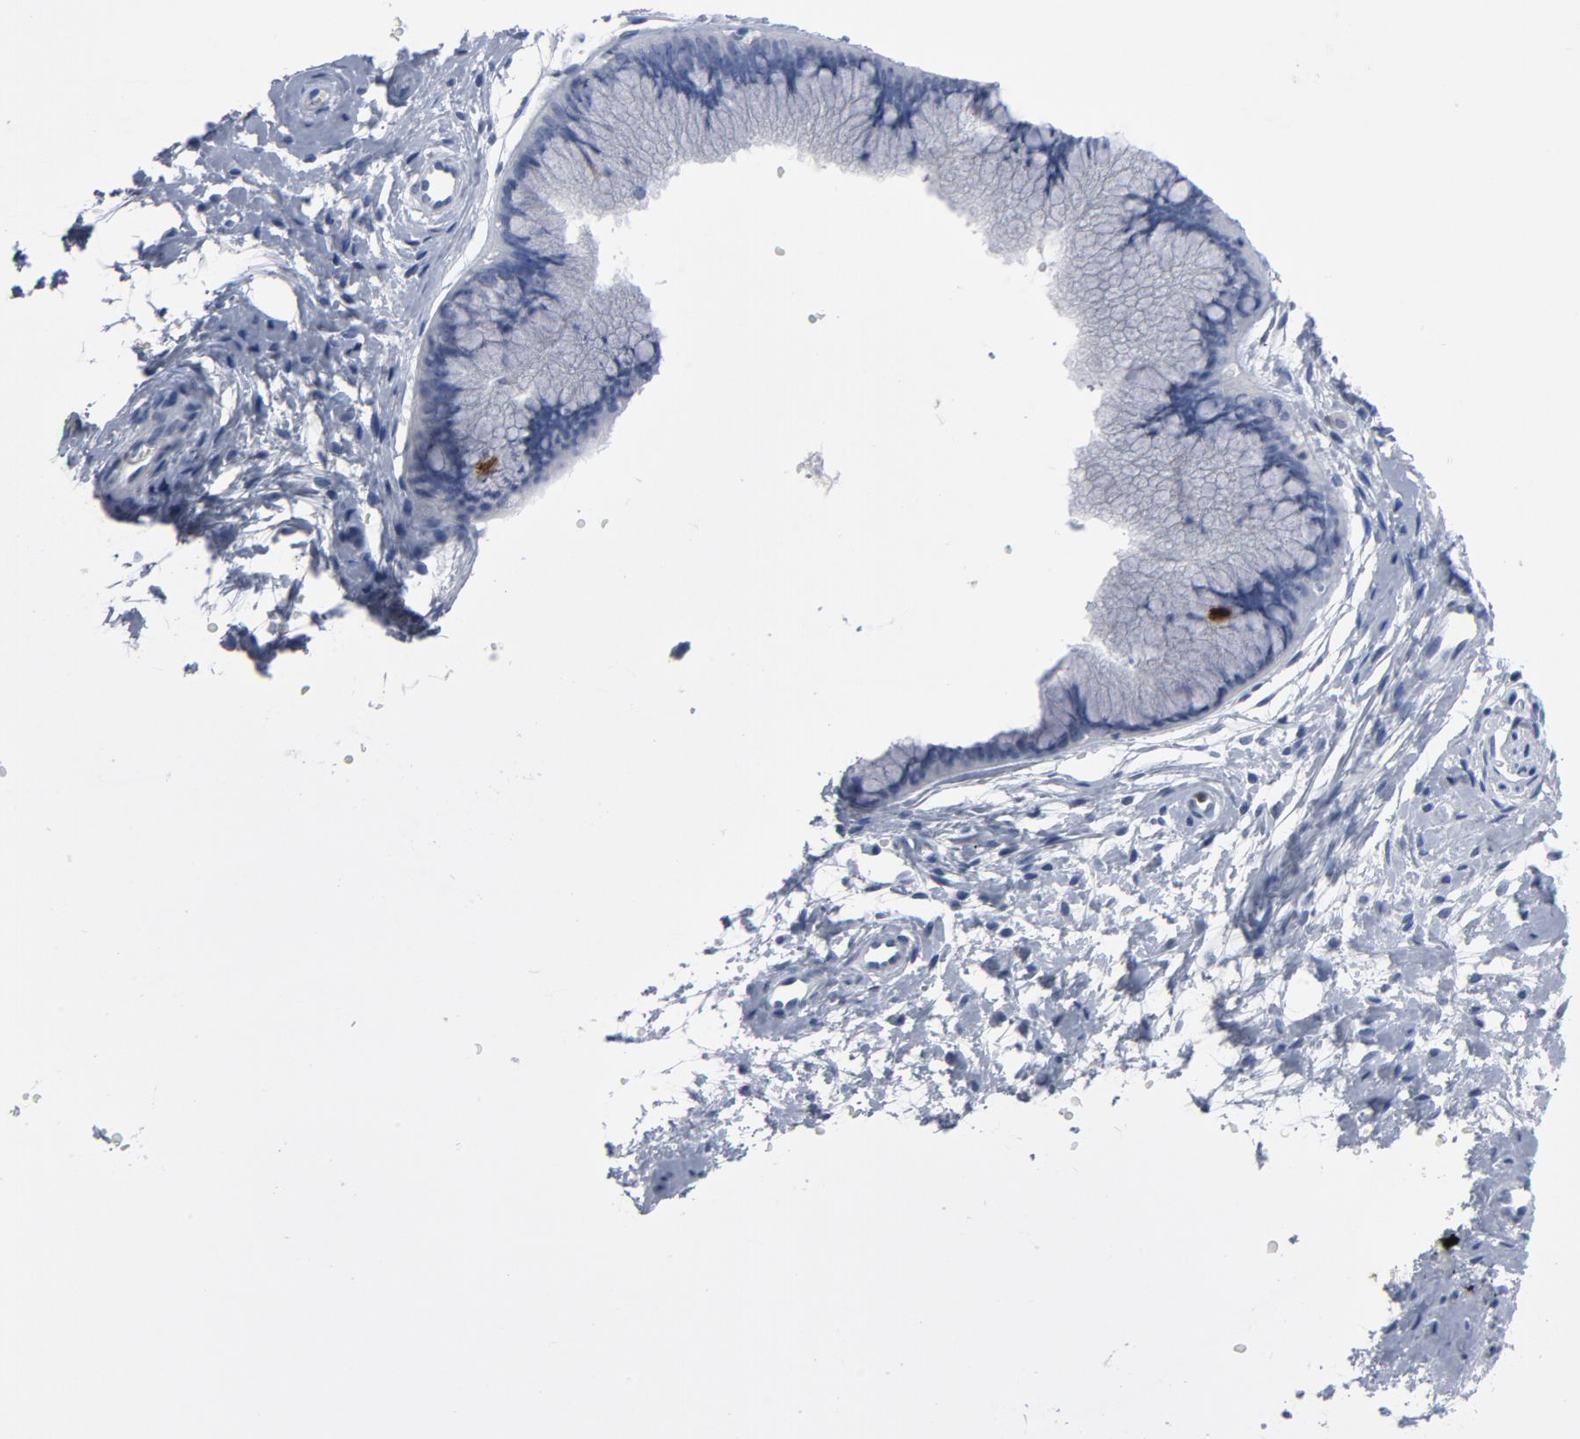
{"staining": {"intensity": "negative", "quantity": "none", "location": "none"}, "tissue": "cervix", "cell_type": "Glandular cells", "image_type": "normal", "snomed": [{"axis": "morphology", "description": "Normal tissue, NOS"}, {"axis": "topography", "description": "Cervix"}], "caption": "DAB immunohistochemical staining of unremarkable human cervix demonstrates no significant staining in glandular cells. The staining is performed using DAB (3,3'-diaminobenzidine) brown chromogen with nuclei counter-stained in using hematoxylin.", "gene": "CDC20", "patient": {"sex": "female", "age": 39}}